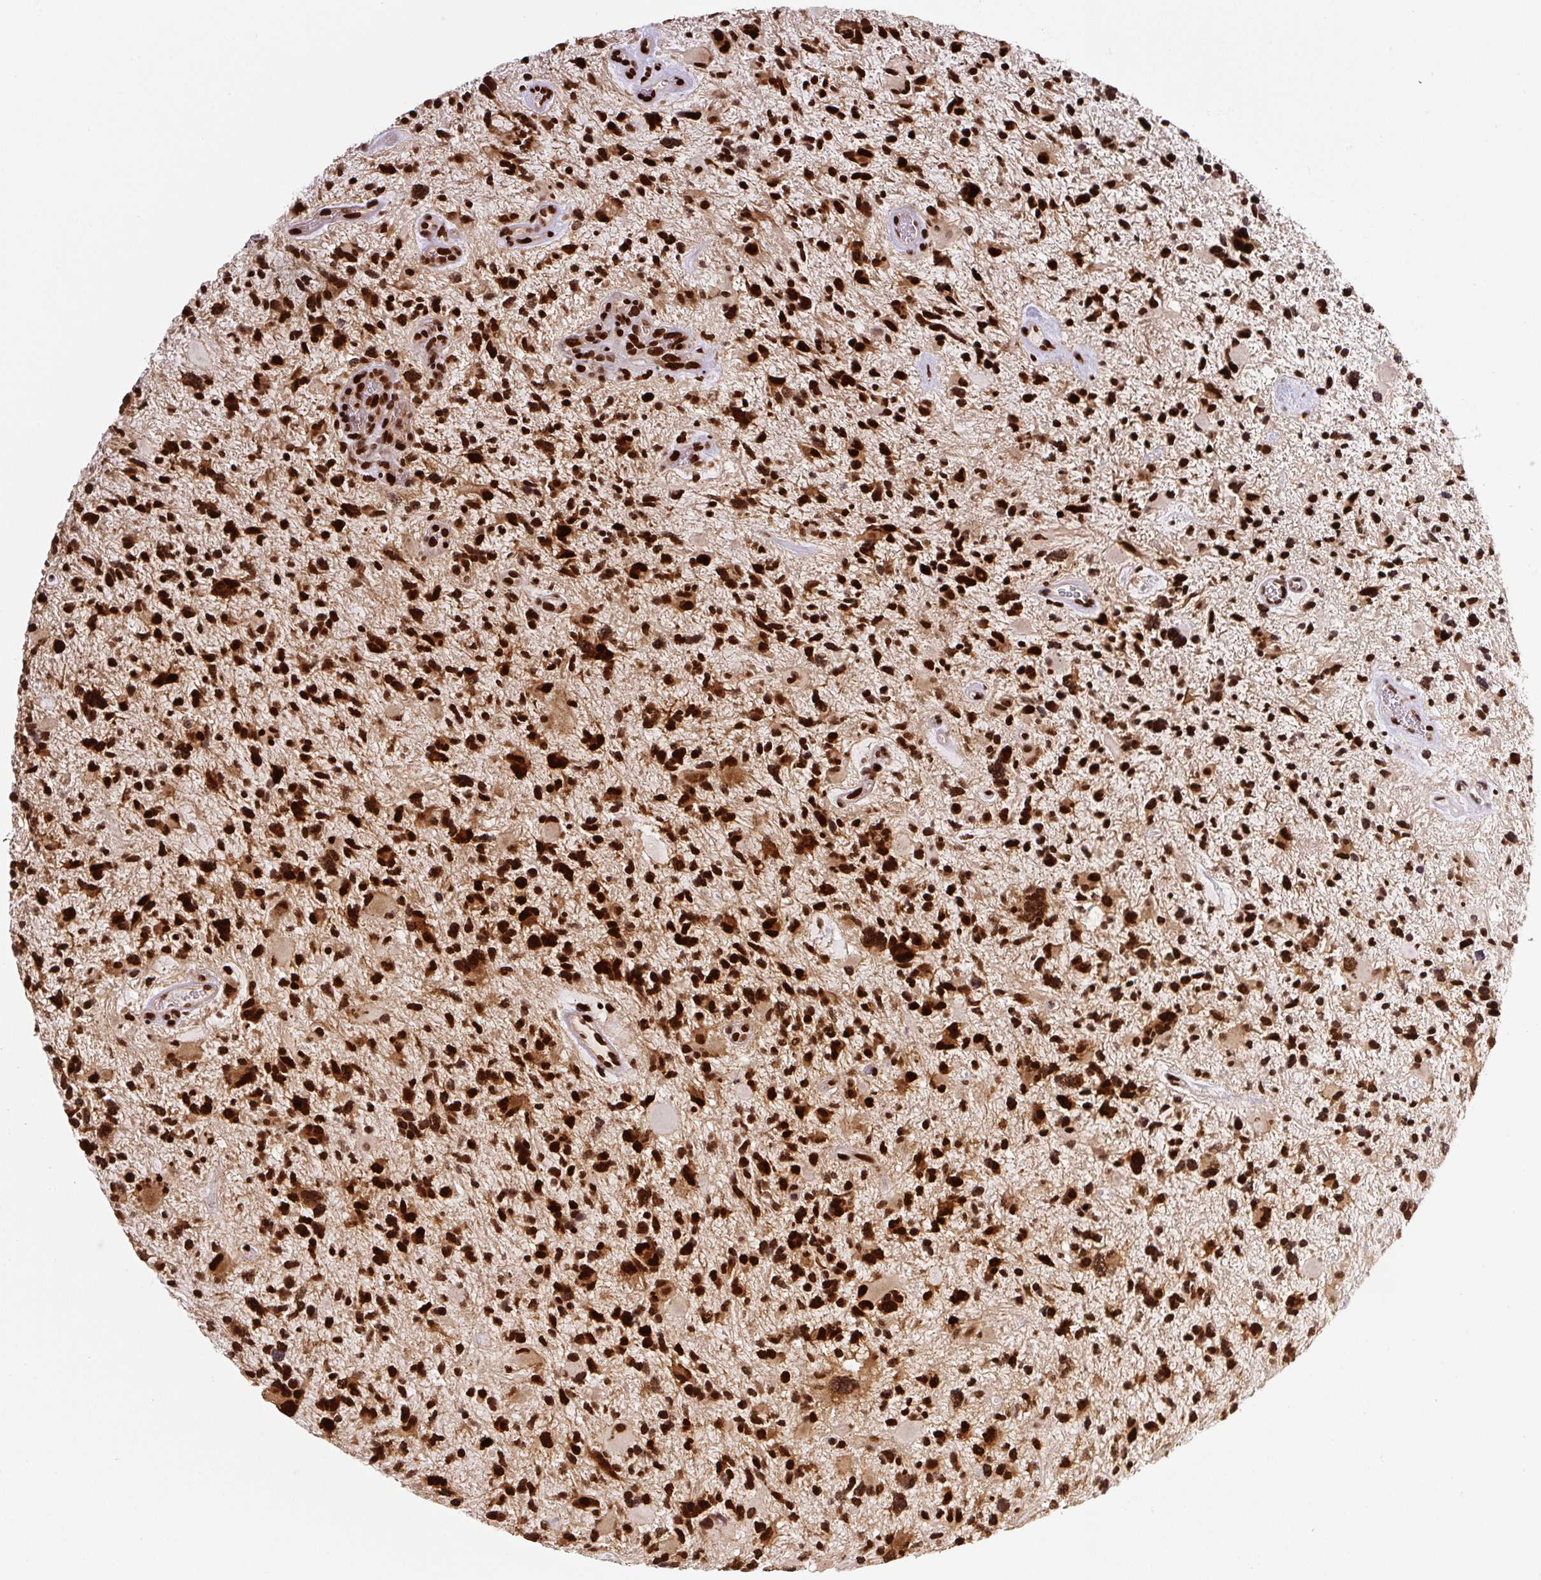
{"staining": {"intensity": "strong", "quantity": ">75%", "location": "nuclear"}, "tissue": "glioma", "cell_type": "Tumor cells", "image_type": "cancer", "snomed": [{"axis": "morphology", "description": "Glioma, malignant, High grade"}, {"axis": "topography", "description": "Brain"}], "caption": "A micrograph of glioma stained for a protein demonstrates strong nuclear brown staining in tumor cells.", "gene": "PYDC2", "patient": {"sex": "female", "age": 11}}